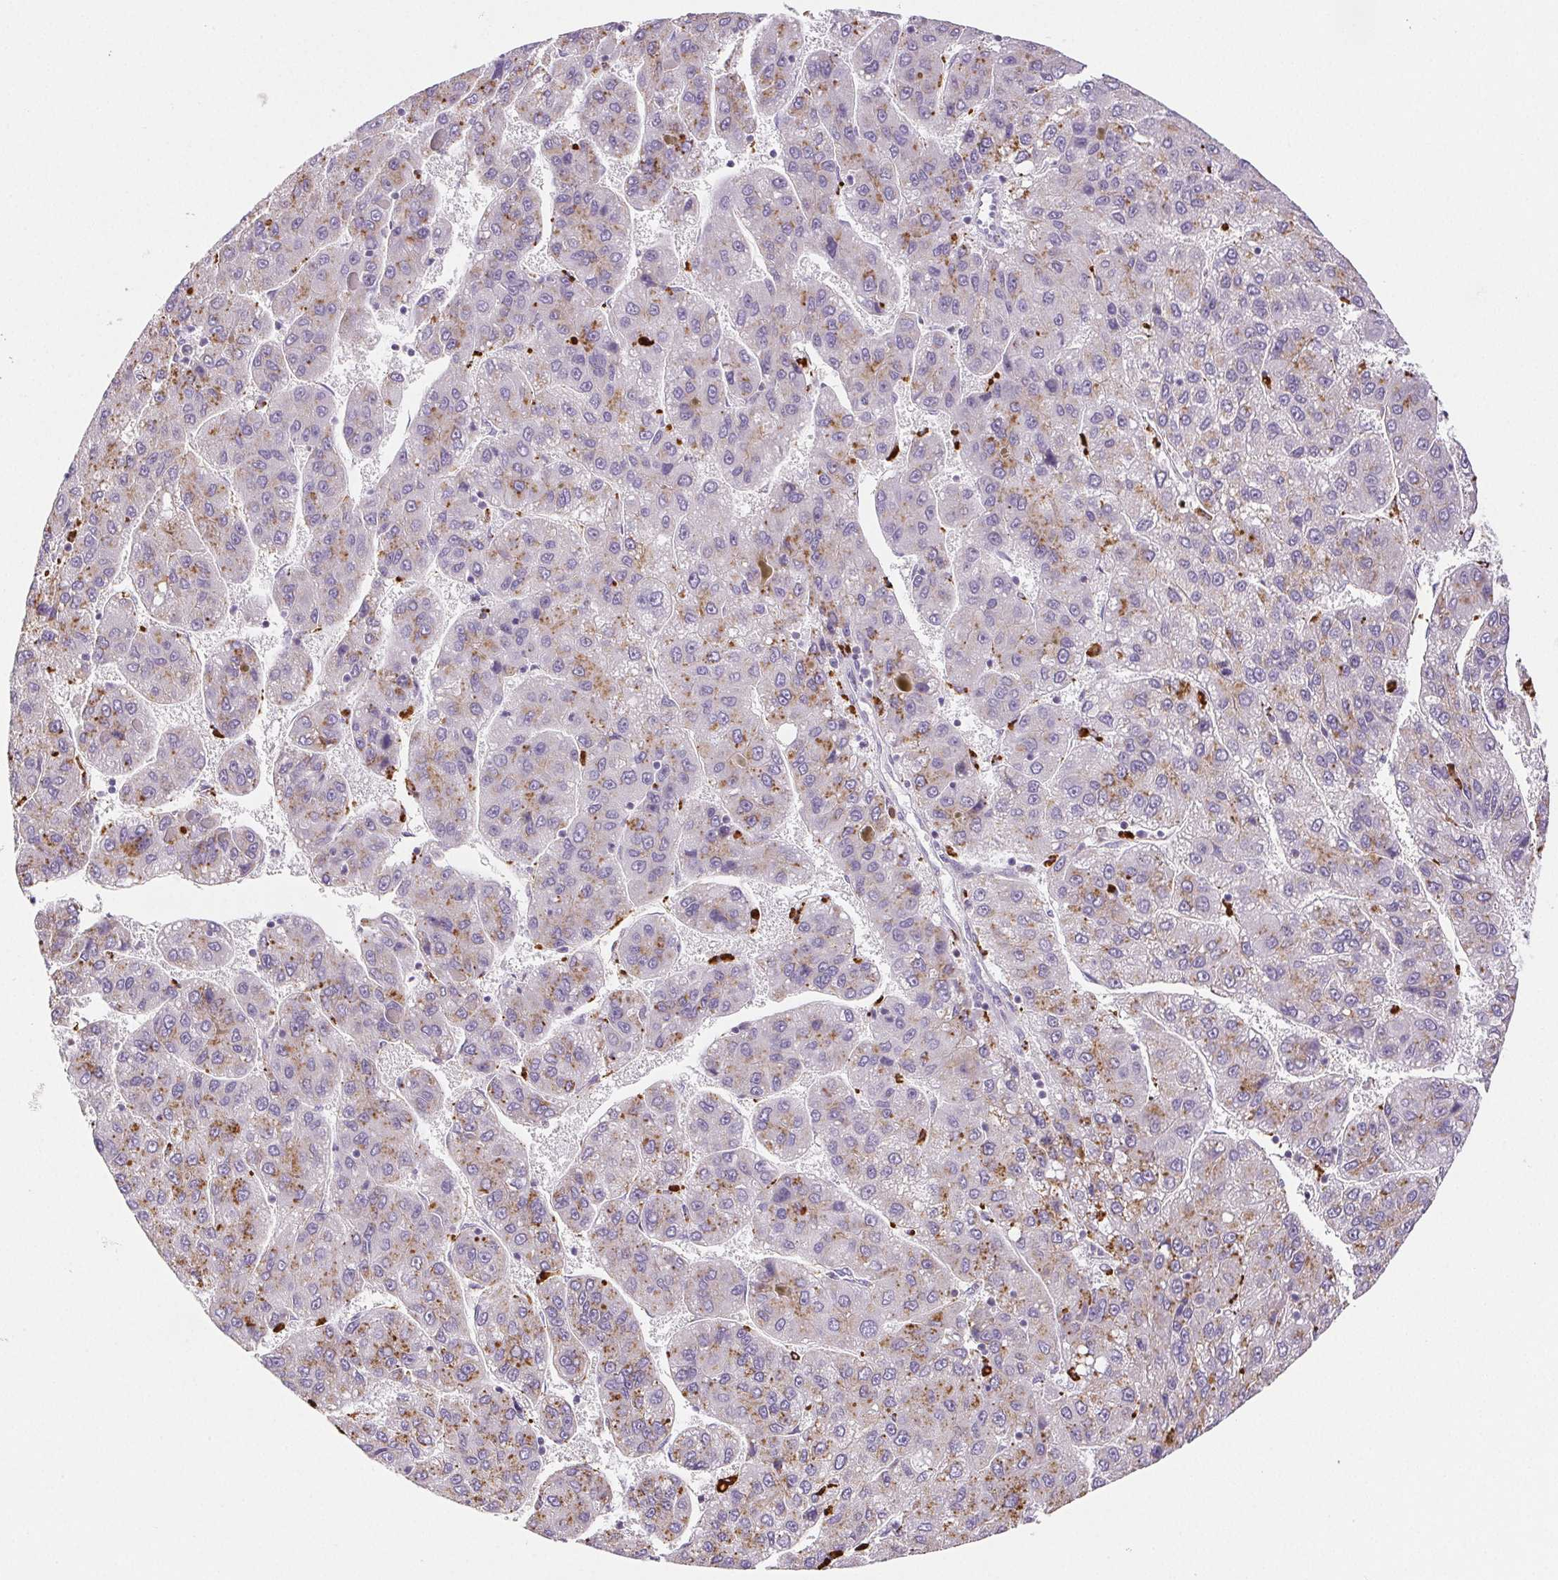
{"staining": {"intensity": "moderate", "quantity": "<25%", "location": "cytoplasmic/membranous"}, "tissue": "liver cancer", "cell_type": "Tumor cells", "image_type": "cancer", "snomed": [{"axis": "morphology", "description": "Carcinoma, Hepatocellular, NOS"}, {"axis": "topography", "description": "Liver"}], "caption": "Moderate cytoplasmic/membranous expression for a protein is appreciated in approximately <25% of tumor cells of liver cancer (hepatocellular carcinoma) using immunohistochemistry (IHC).", "gene": "LIPA", "patient": {"sex": "female", "age": 82}}